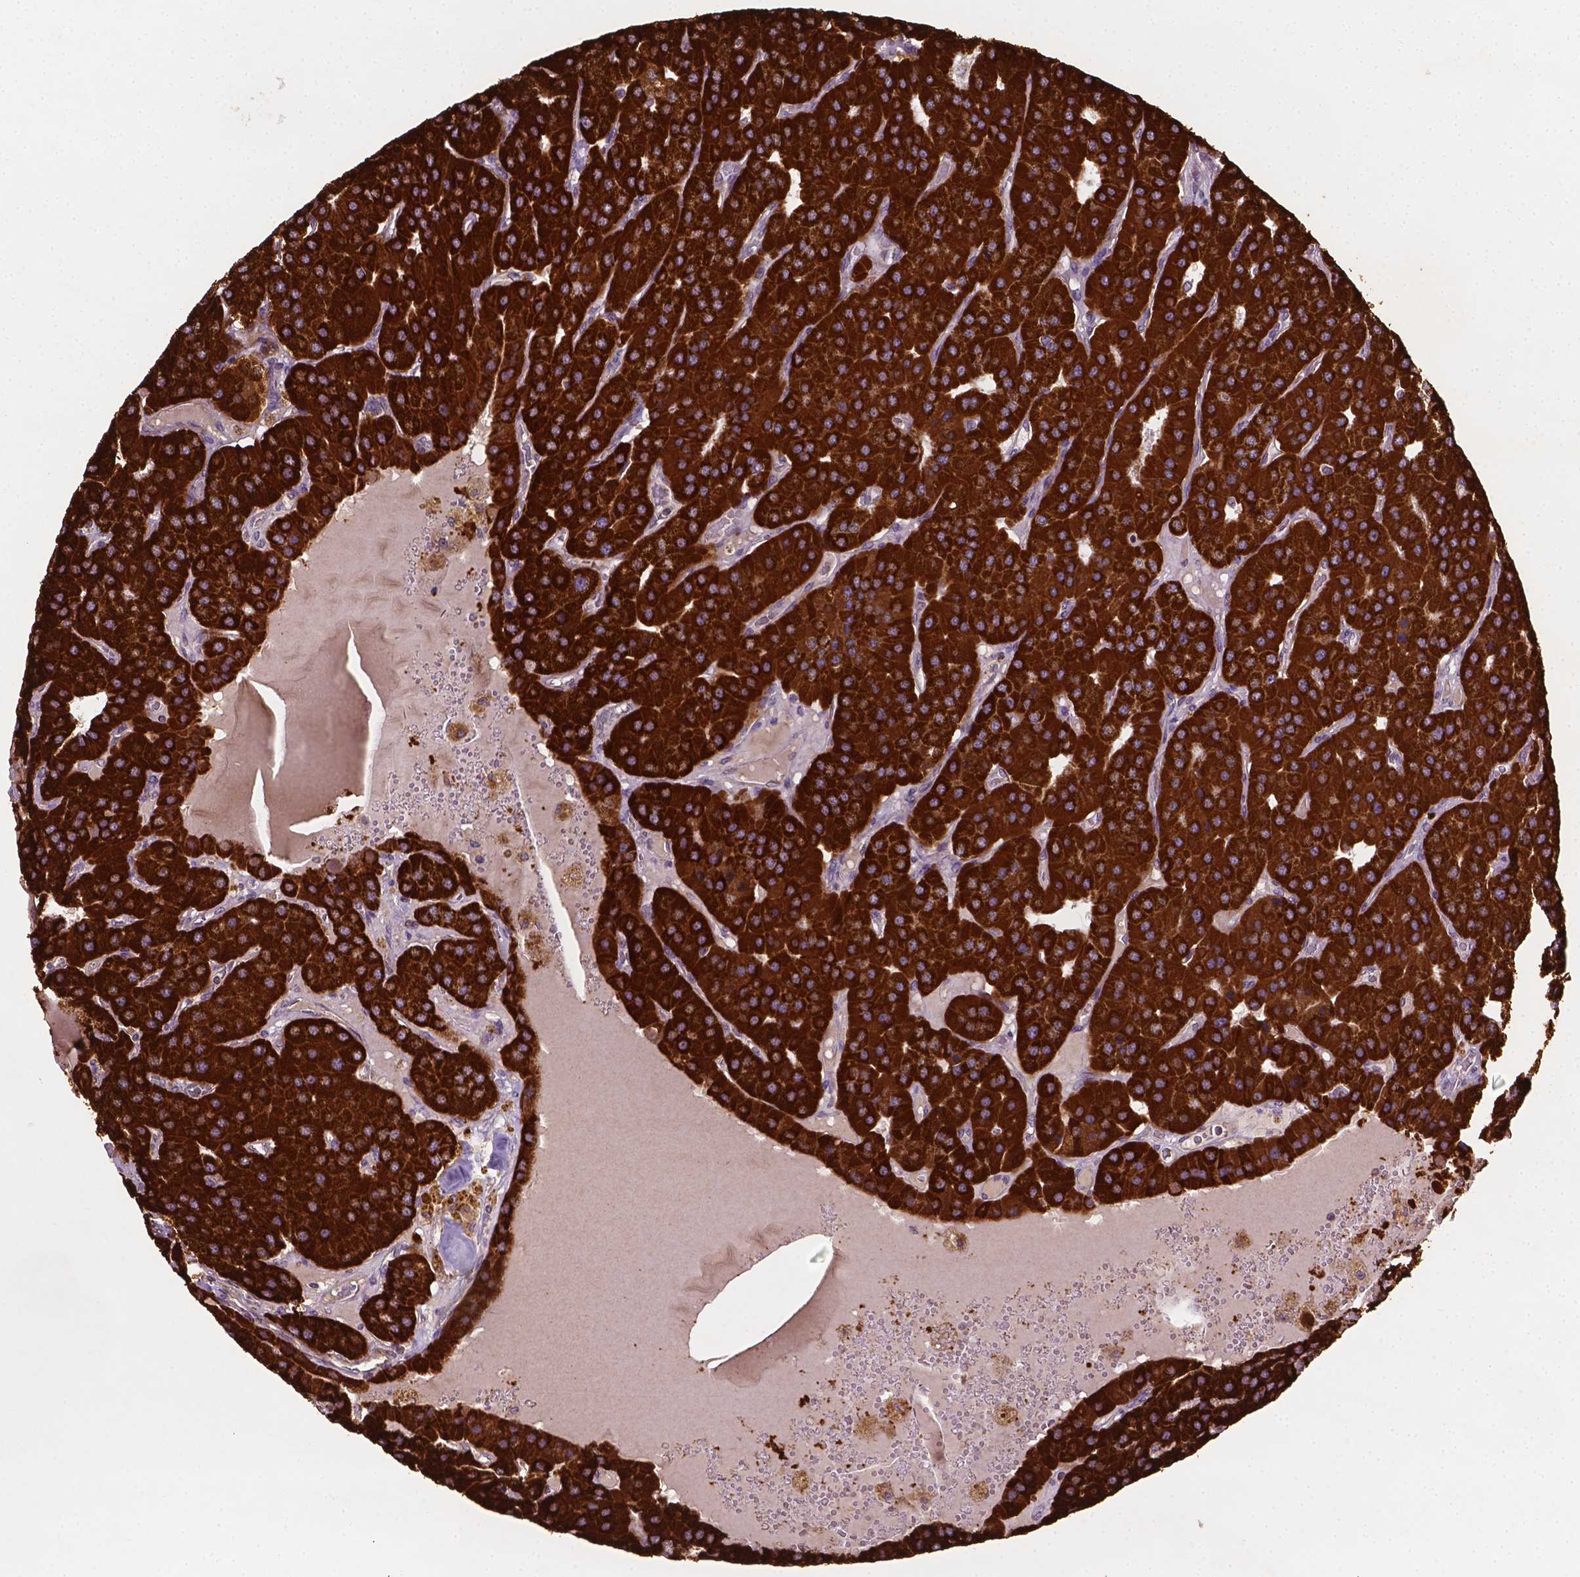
{"staining": {"intensity": "strong", "quantity": ">75%", "location": "cytoplasmic/membranous"}, "tissue": "parathyroid gland", "cell_type": "Glandular cells", "image_type": "normal", "snomed": [{"axis": "morphology", "description": "Normal tissue, NOS"}, {"axis": "morphology", "description": "Adenoma, NOS"}, {"axis": "topography", "description": "Parathyroid gland"}], "caption": "The micrograph demonstrates a brown stain indicating the presence of a protein in the cytoplasmic/membranous of glandular cells in parathyroid gland. The protein of interest is stained brown, and the nuclei are stained in blue (DAB (3,3'-diaminobenzidine) IHC with brightfield microscopy, high magnification).", "gene": "LRR1", "patient": {"sex": "female", "age": 86}}